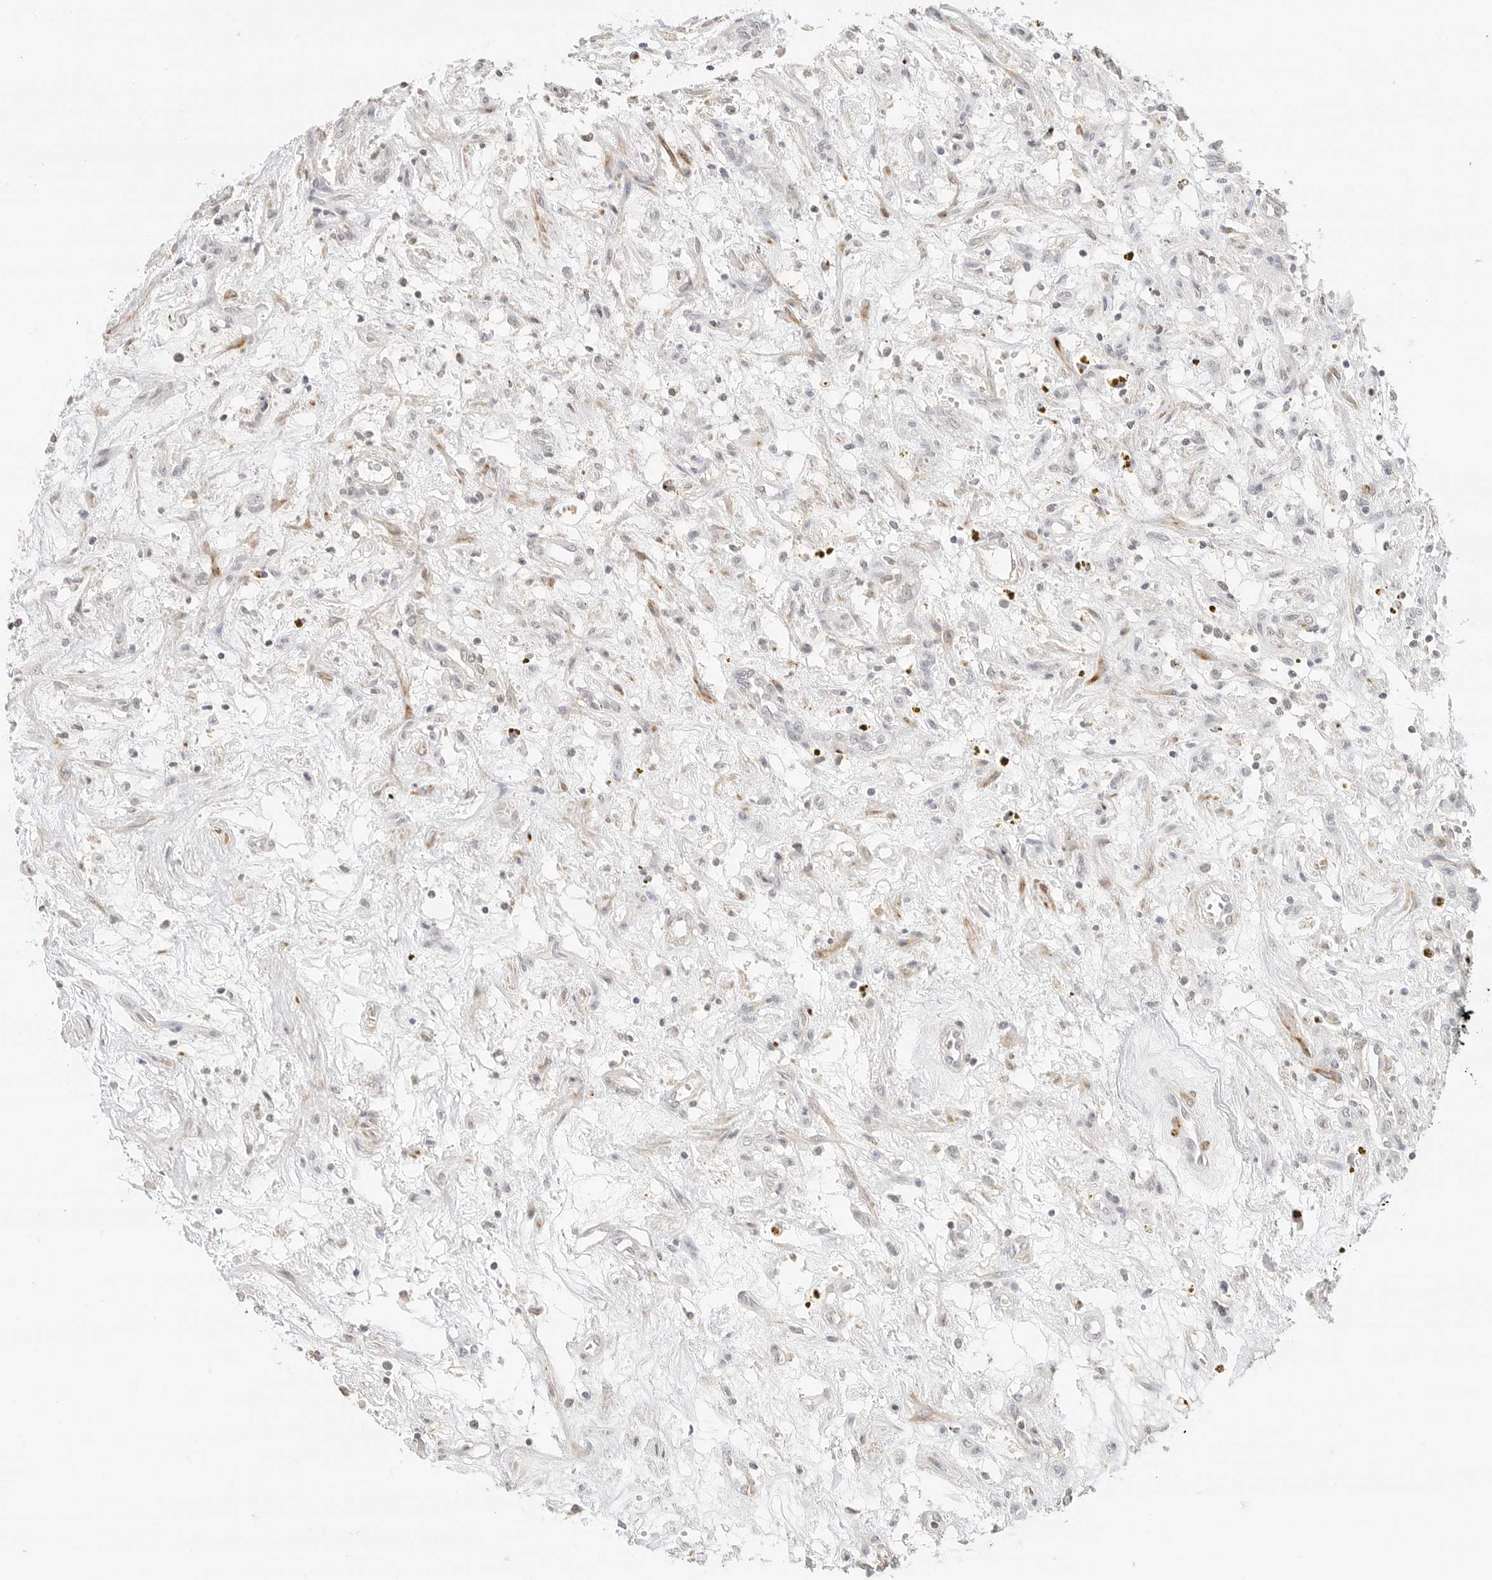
{"staining": {"intensity": "negative", "quantity": "none", "location": "none"}, "tissue": "renal cancer", "cell_type": "Tumor cells", "image_type": "cancer", "snomed": [{"axis": "morphology", "description": "Adenocarcinoma, NOS"}, {"axis": "topography", "description": "Kidney"}], "caption": "A micrograph of human renal cancer is negative for staining in tumor cells.", "gene": "PCDH19", "patient": {"sex": "female", "age": 57}}